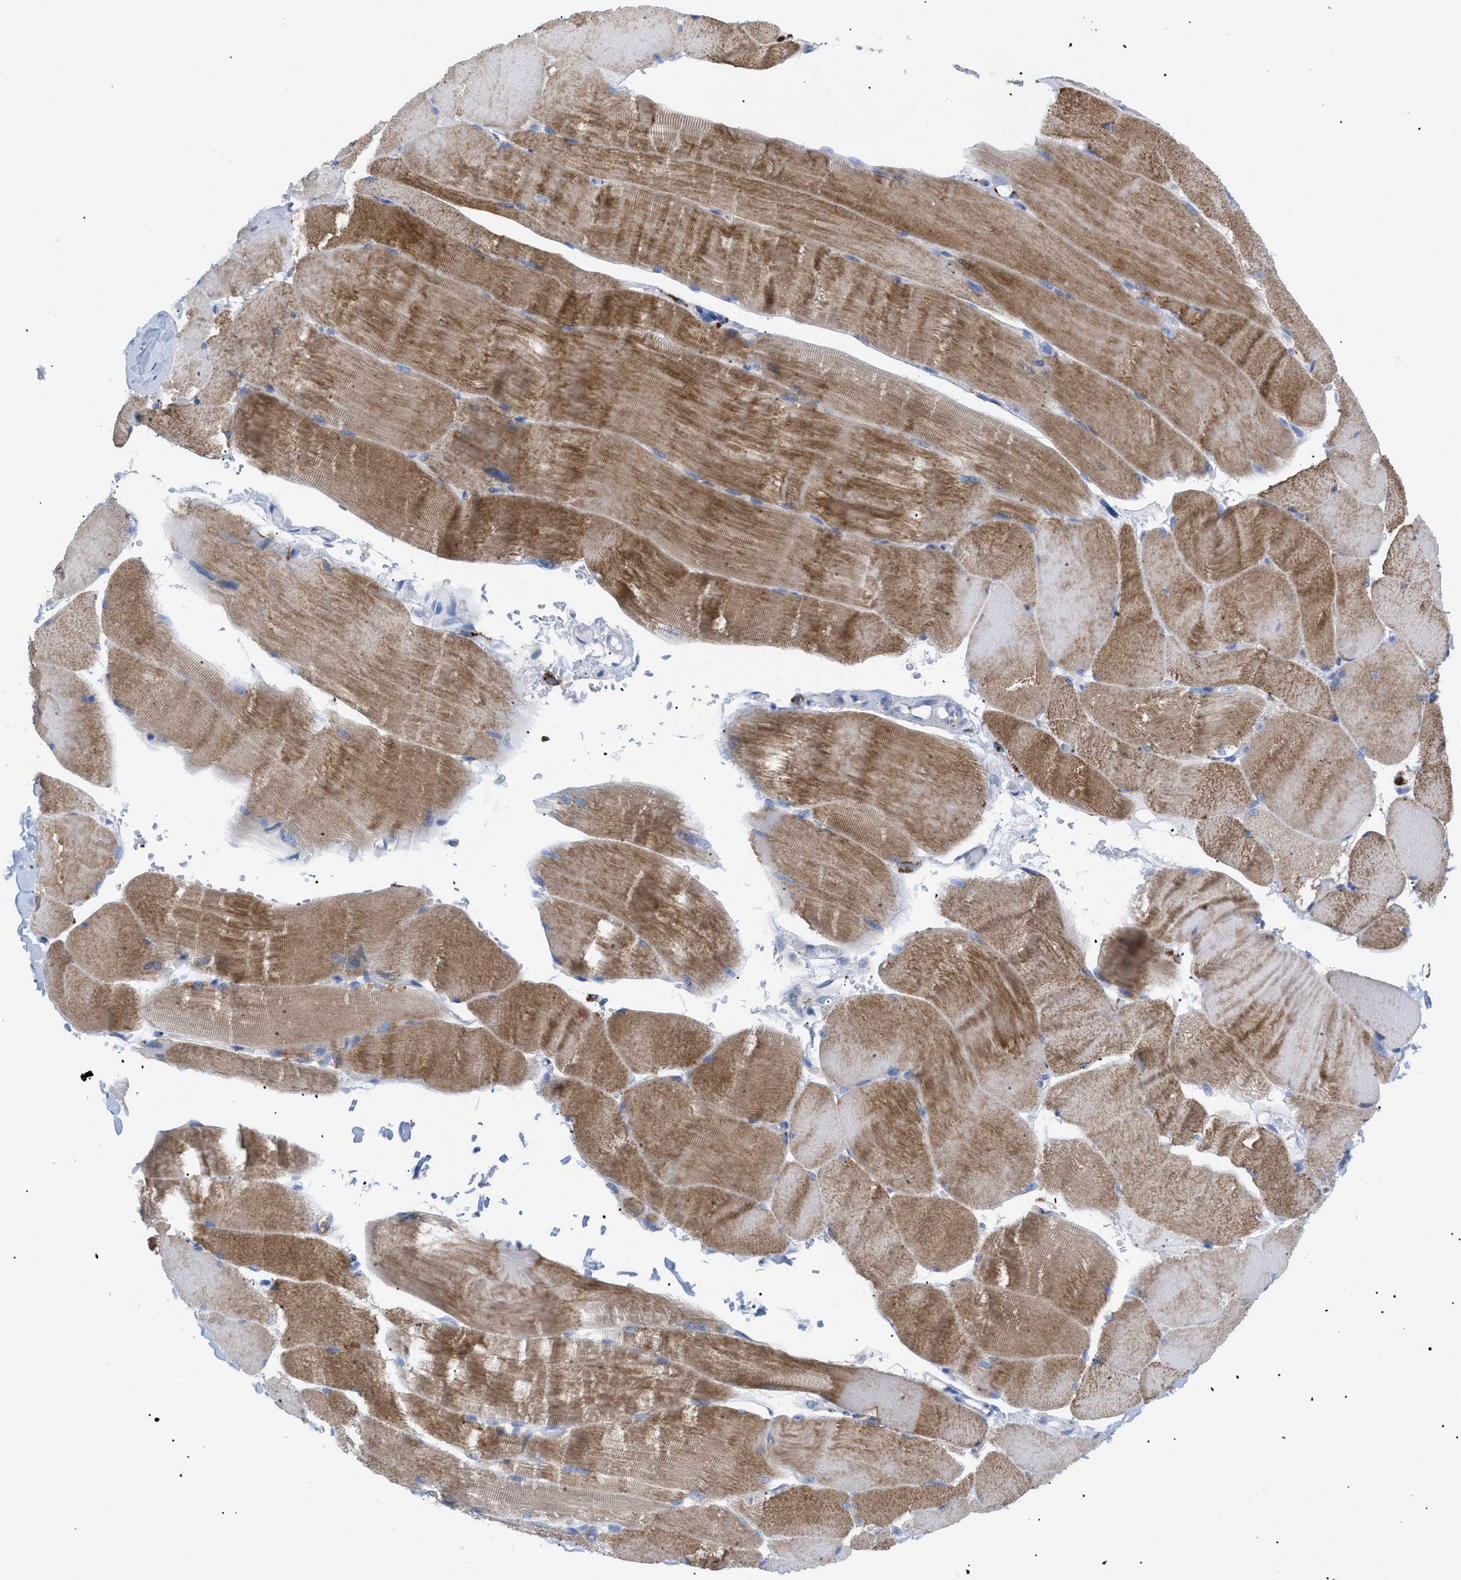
{"staining": {"intensity": "moderate", "quantity": ">75%", "location": "cytoplasmic/membranous"}, "tissue": "skeletal muscle", "cell_type": "Myocytes", "image_type": "normal", "snomed": [{"axis": "morphology", "description": "Normal tissue, NOS"}, {"axis": "topography", "description": "Skin"}, {"axis": "topography", "description": "Skeletal muscle"}], "caption": "Immunohistochemistry image of benign skeletal muscle: human skeletal muscle stained using immunohistochemistry exhibits medium levels of moderate protein expression localized specifically in the cytoplasmic/membranous of myocytes, appearing as a cytoplasmic/membranous brown color.", "gene": "DRAM2", "patient": {"sex": "male", "age": 83}}